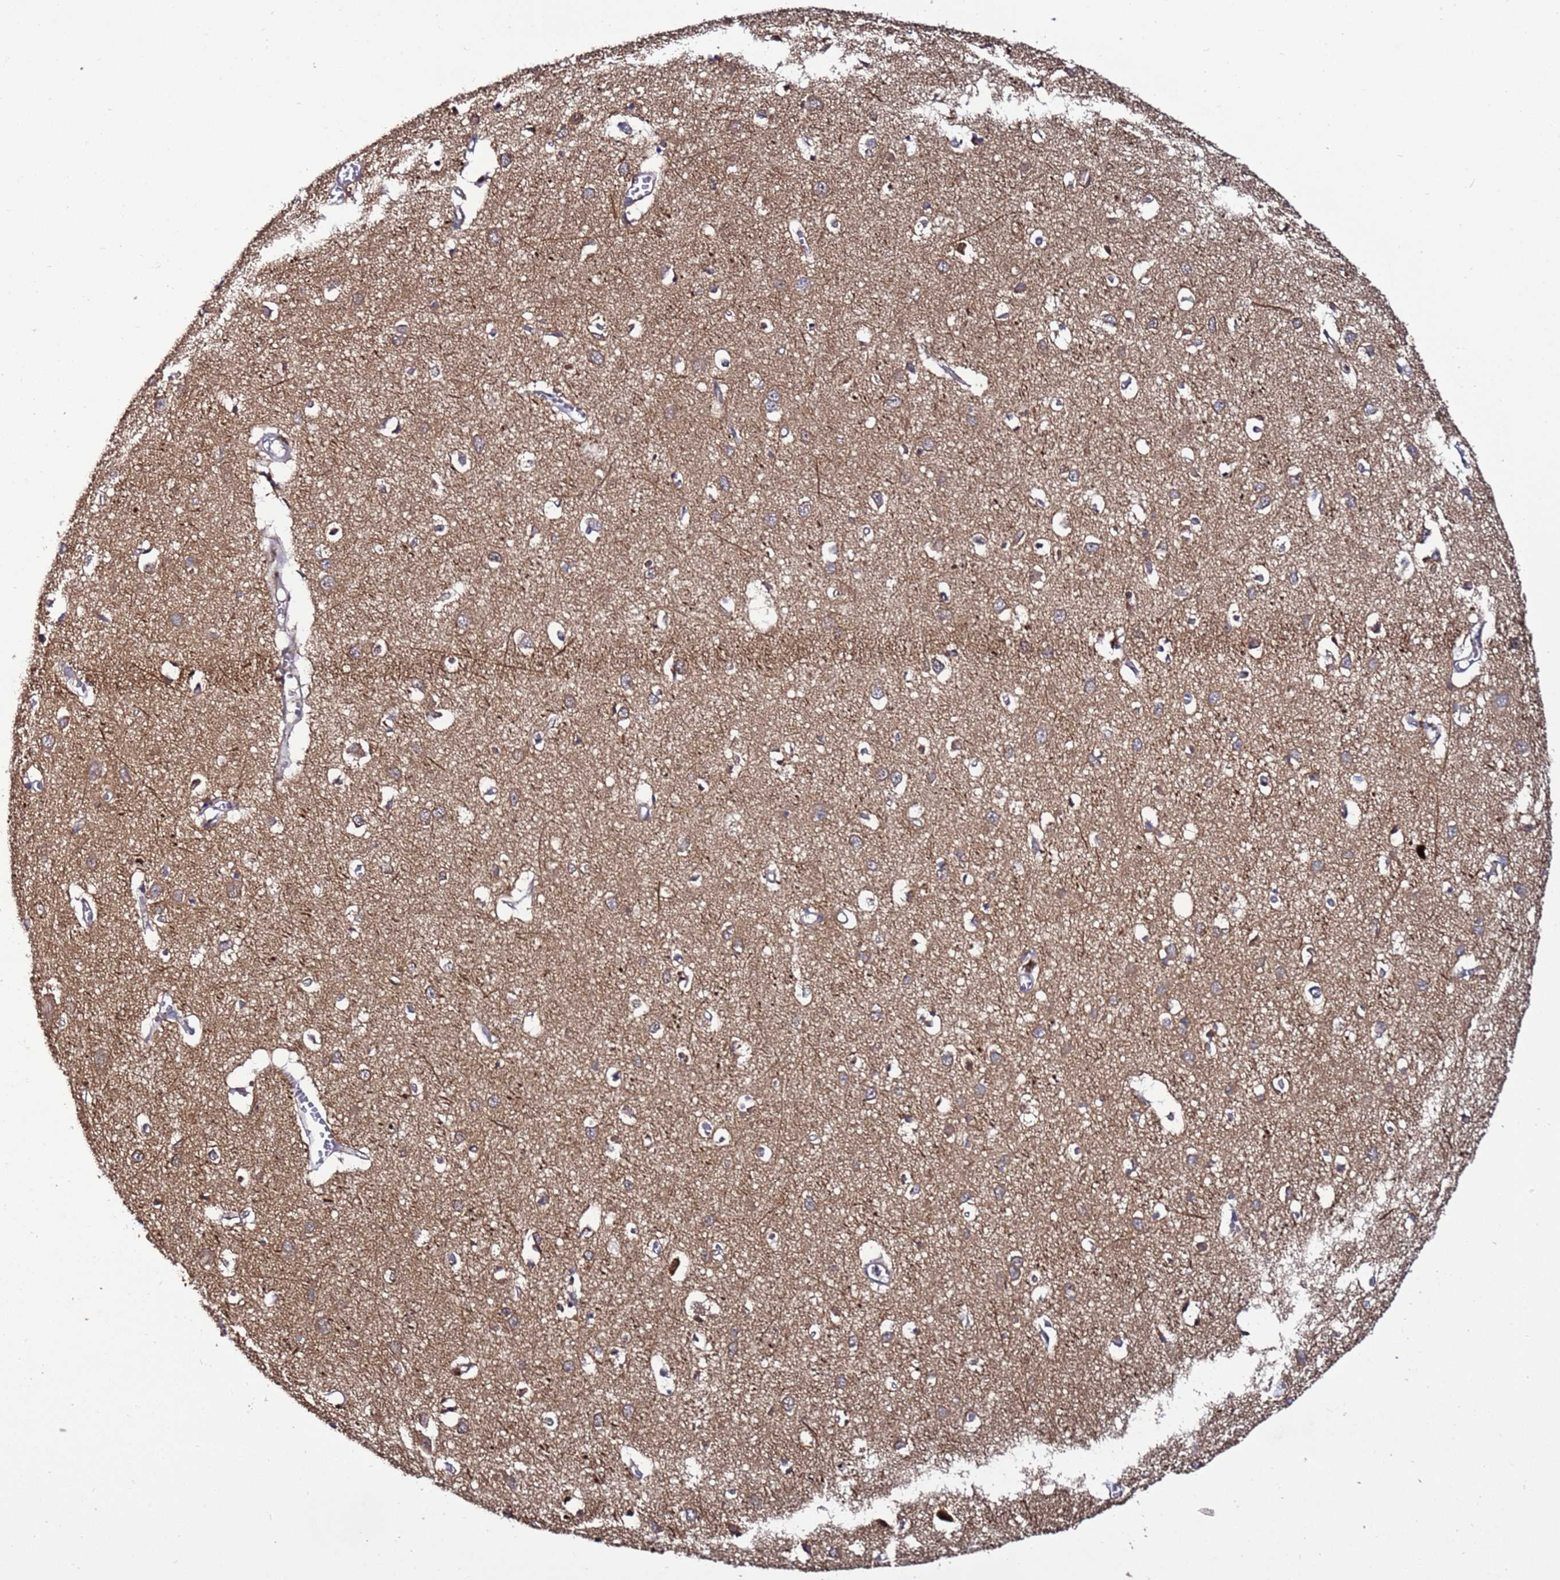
{"staining": {"intensity": "negative", "quantity": "none", "location": "none"}, "tissue": "cerebral cortex", "cell_type": "Endothelial cells", "image_type": "normal", "snomed": [{"axis": "morphology", "description": "Normal tissue, NOS"}, {"axis": "topography", "description": "Cerebral cortex"}], "caption": "Immunohistochemistry (IHC) of benign human cerebral cortex exhibits no expression in endothelial cells. (DAB immunohistochemistry with hematoxylin counter stain).", "gene": "TMEM176B", "patient": {"sex": "female", "age": 64}}